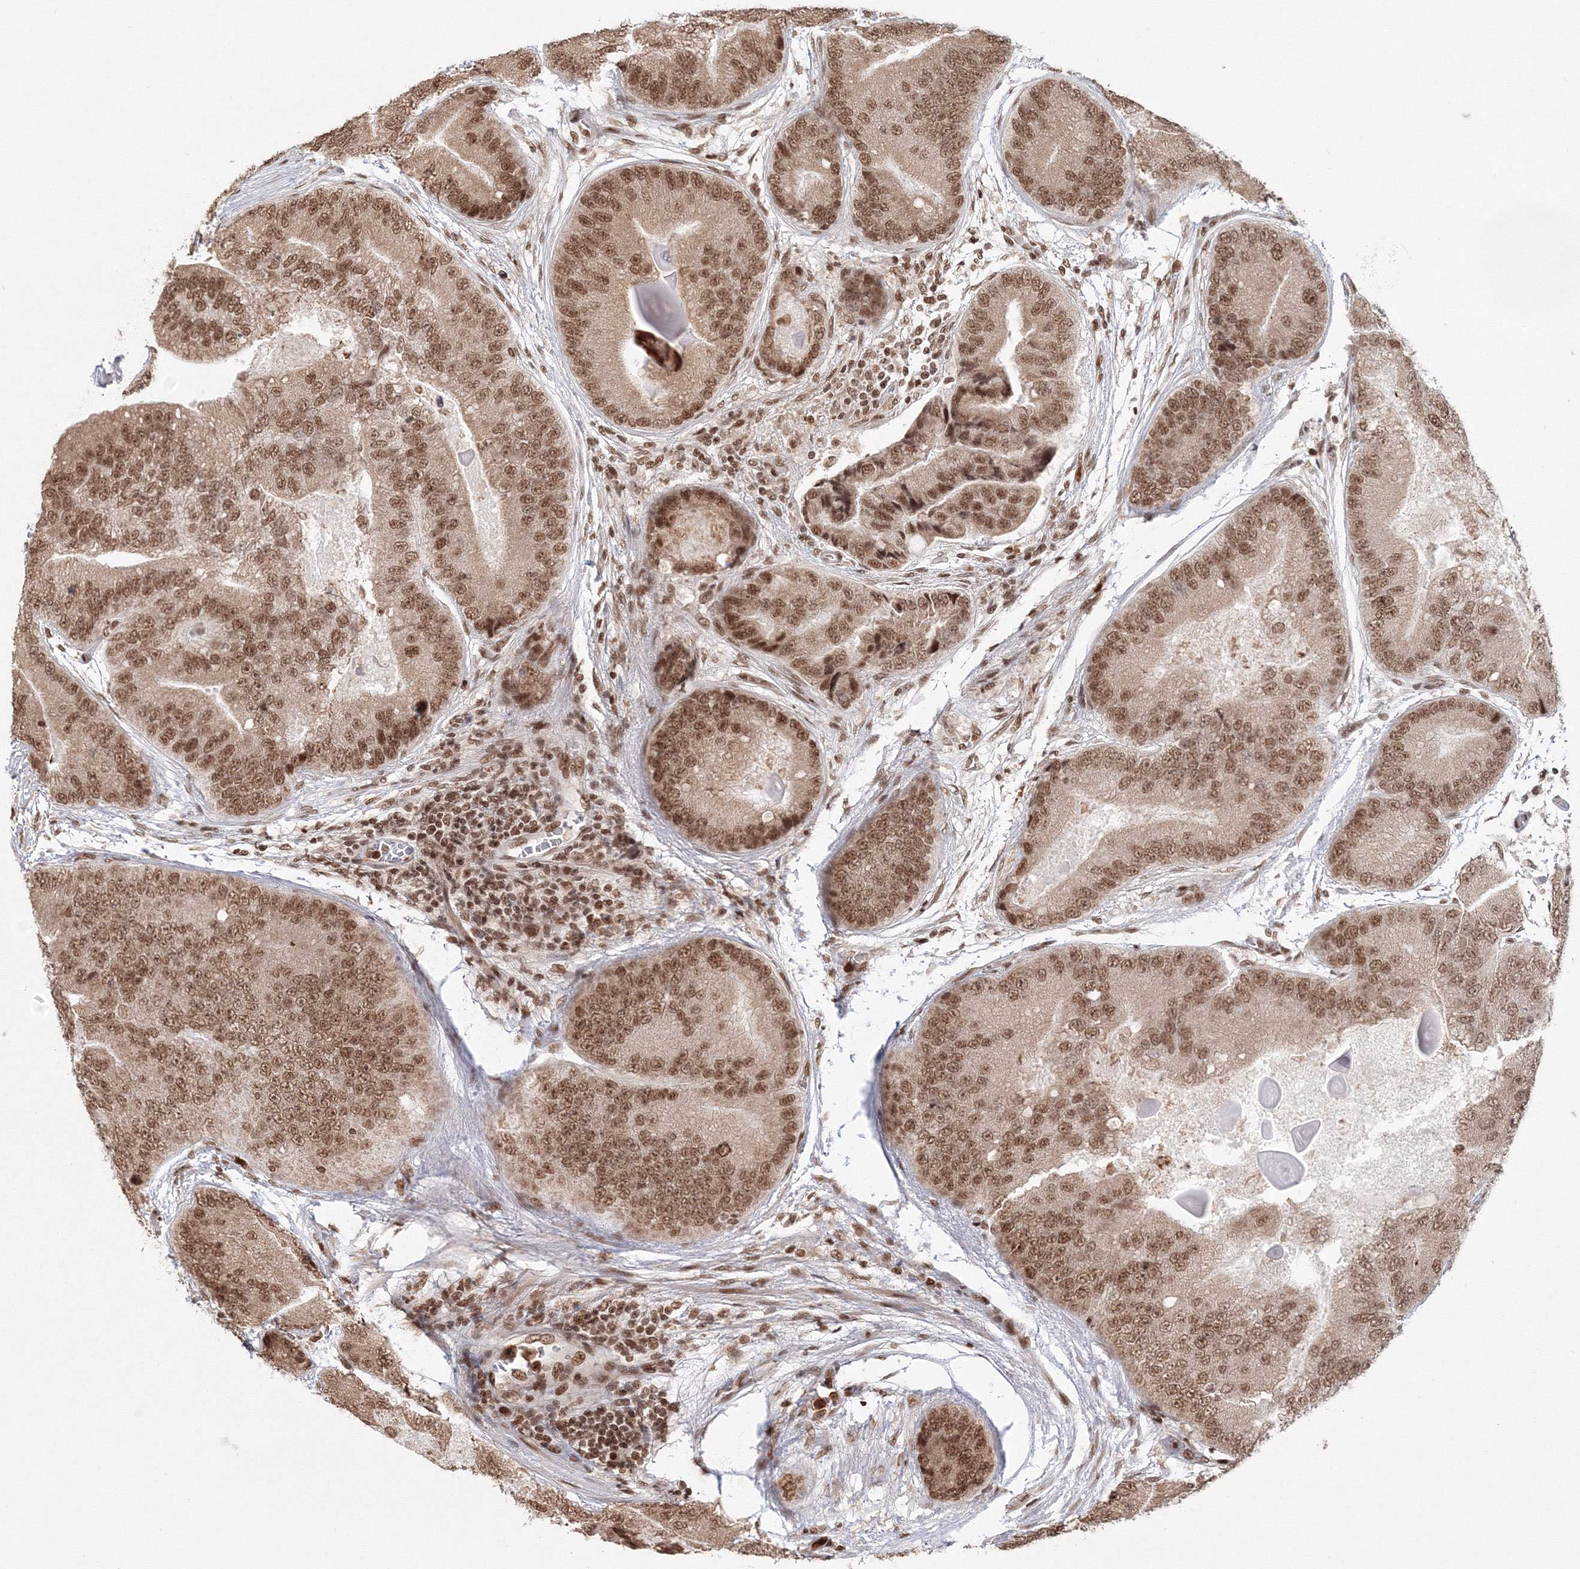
{"staining": {"intensity": "moderate", "quantity": ">75%", "location": "nuclear"}, "tissue": "prostate cancer", "cell_type": "Tumor cells", "image_type": "cancer", "snomed": [{"axis": "morphology", "description": "Adenocarcinoma, High grade"}, {"axis": "topography", "description": "Prostate"}], "caption": "Immunohistochemical staining of prostate adenocarcinoma (high-grade) demonstrates moderate nuclear protein staining in approximately >75% of tumor cells. (Brightfield microscopy of DAB IHC at high magnification).", "gene": "KIF20A", "patient": {"sex": "male", "age": 70}}